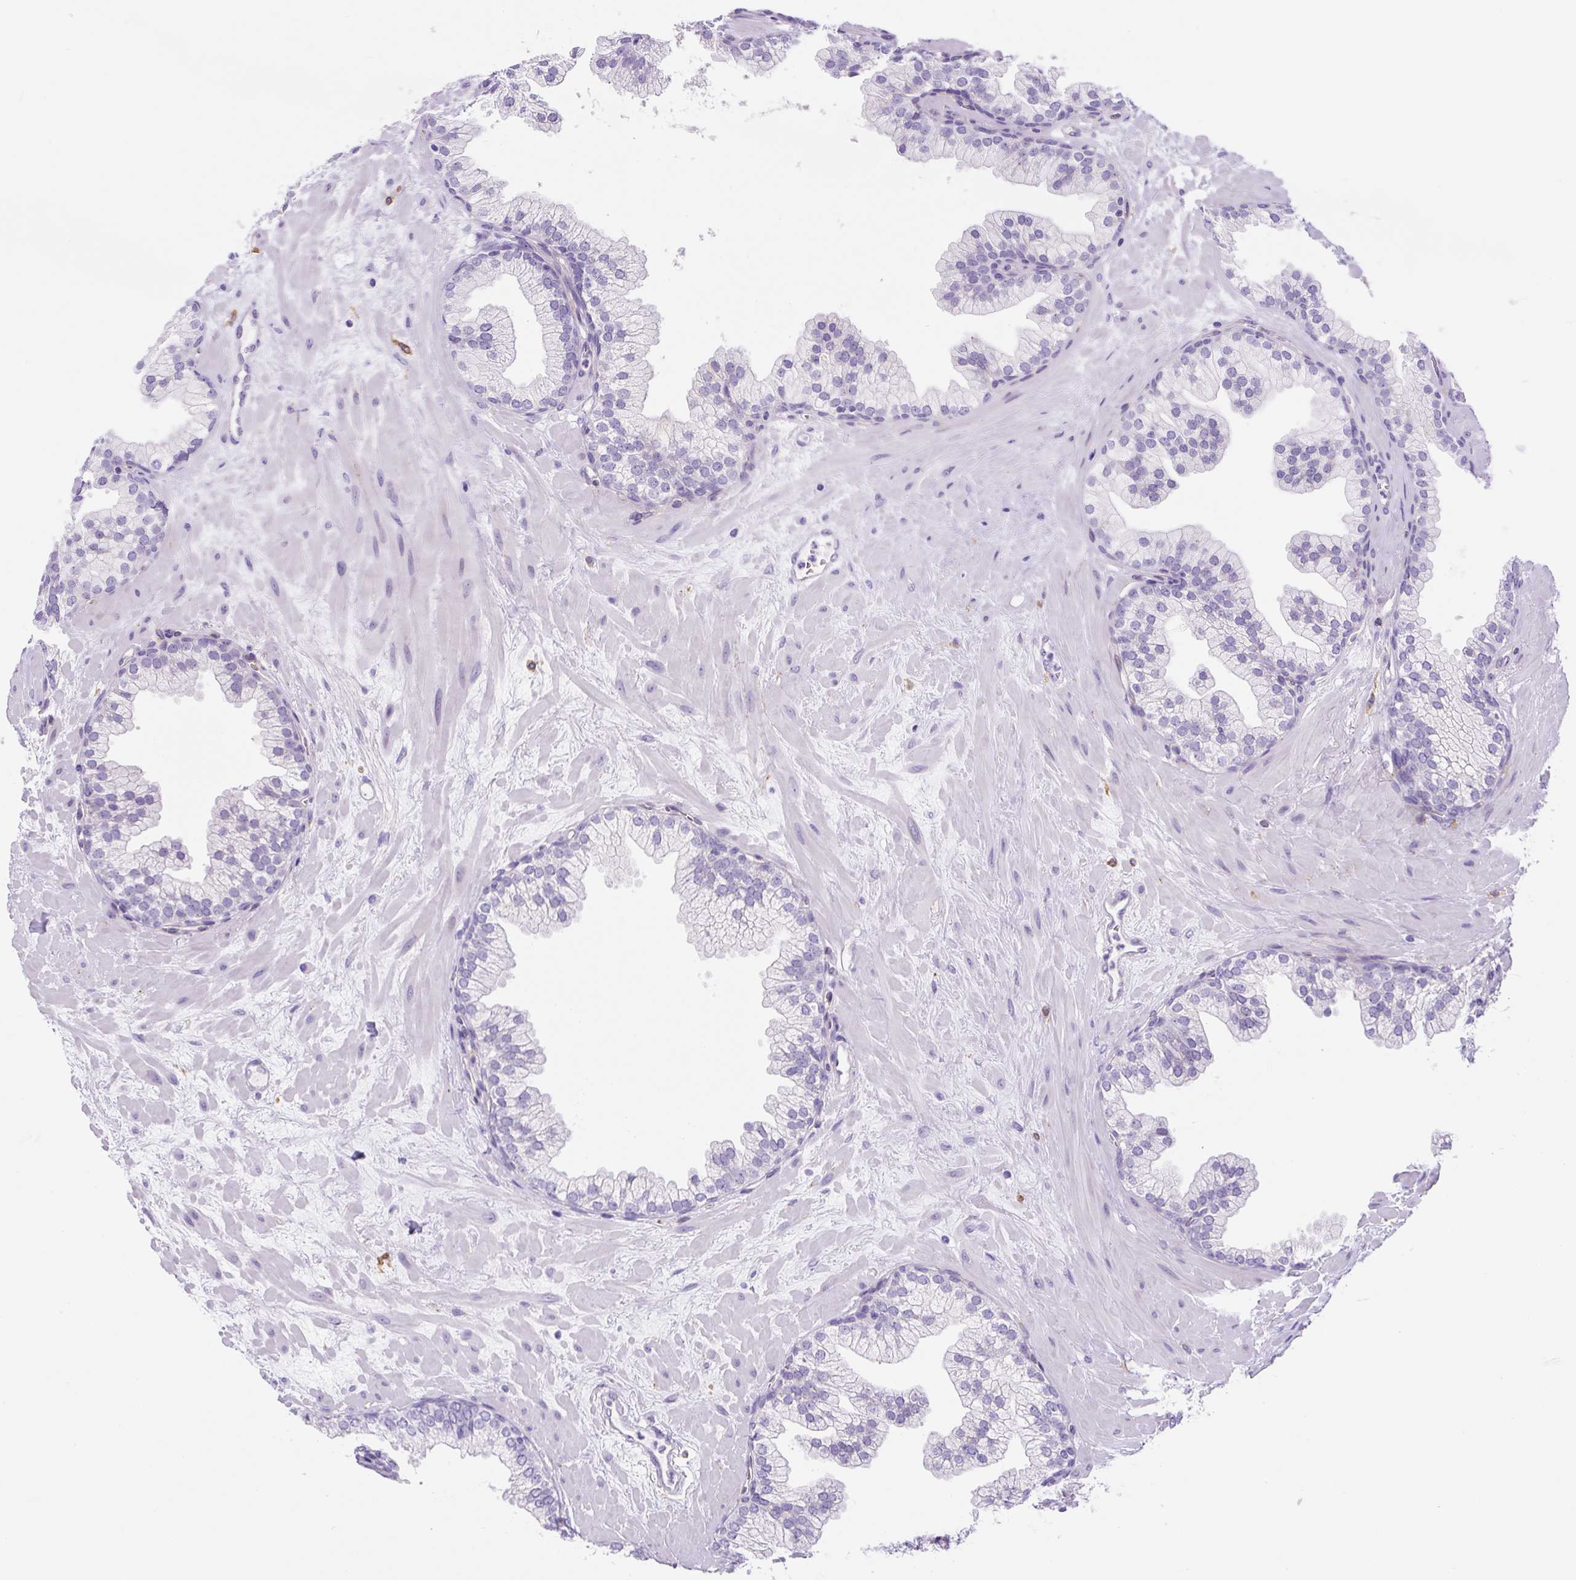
{"staining": {"intensity": "negative", "quantity": "none", "location": "none"}, "tissue": "prostate", "cell_type": "Glandular cells", "image_type": "normal", "snomed": [{"axis": "morphology", "description": "Normal tissue, NOS"}, {"axis": "topography", "description": "Prostate"}, {"axis": "topography", "description": "Peripheral nerve tissue"}], "caption": "Immunohistochemical staining of unremarkable human prostate demonstrates no significant staining in glandular cells.", "gene": "ASB4", "patient": {"sex": "male", "age": 61}}